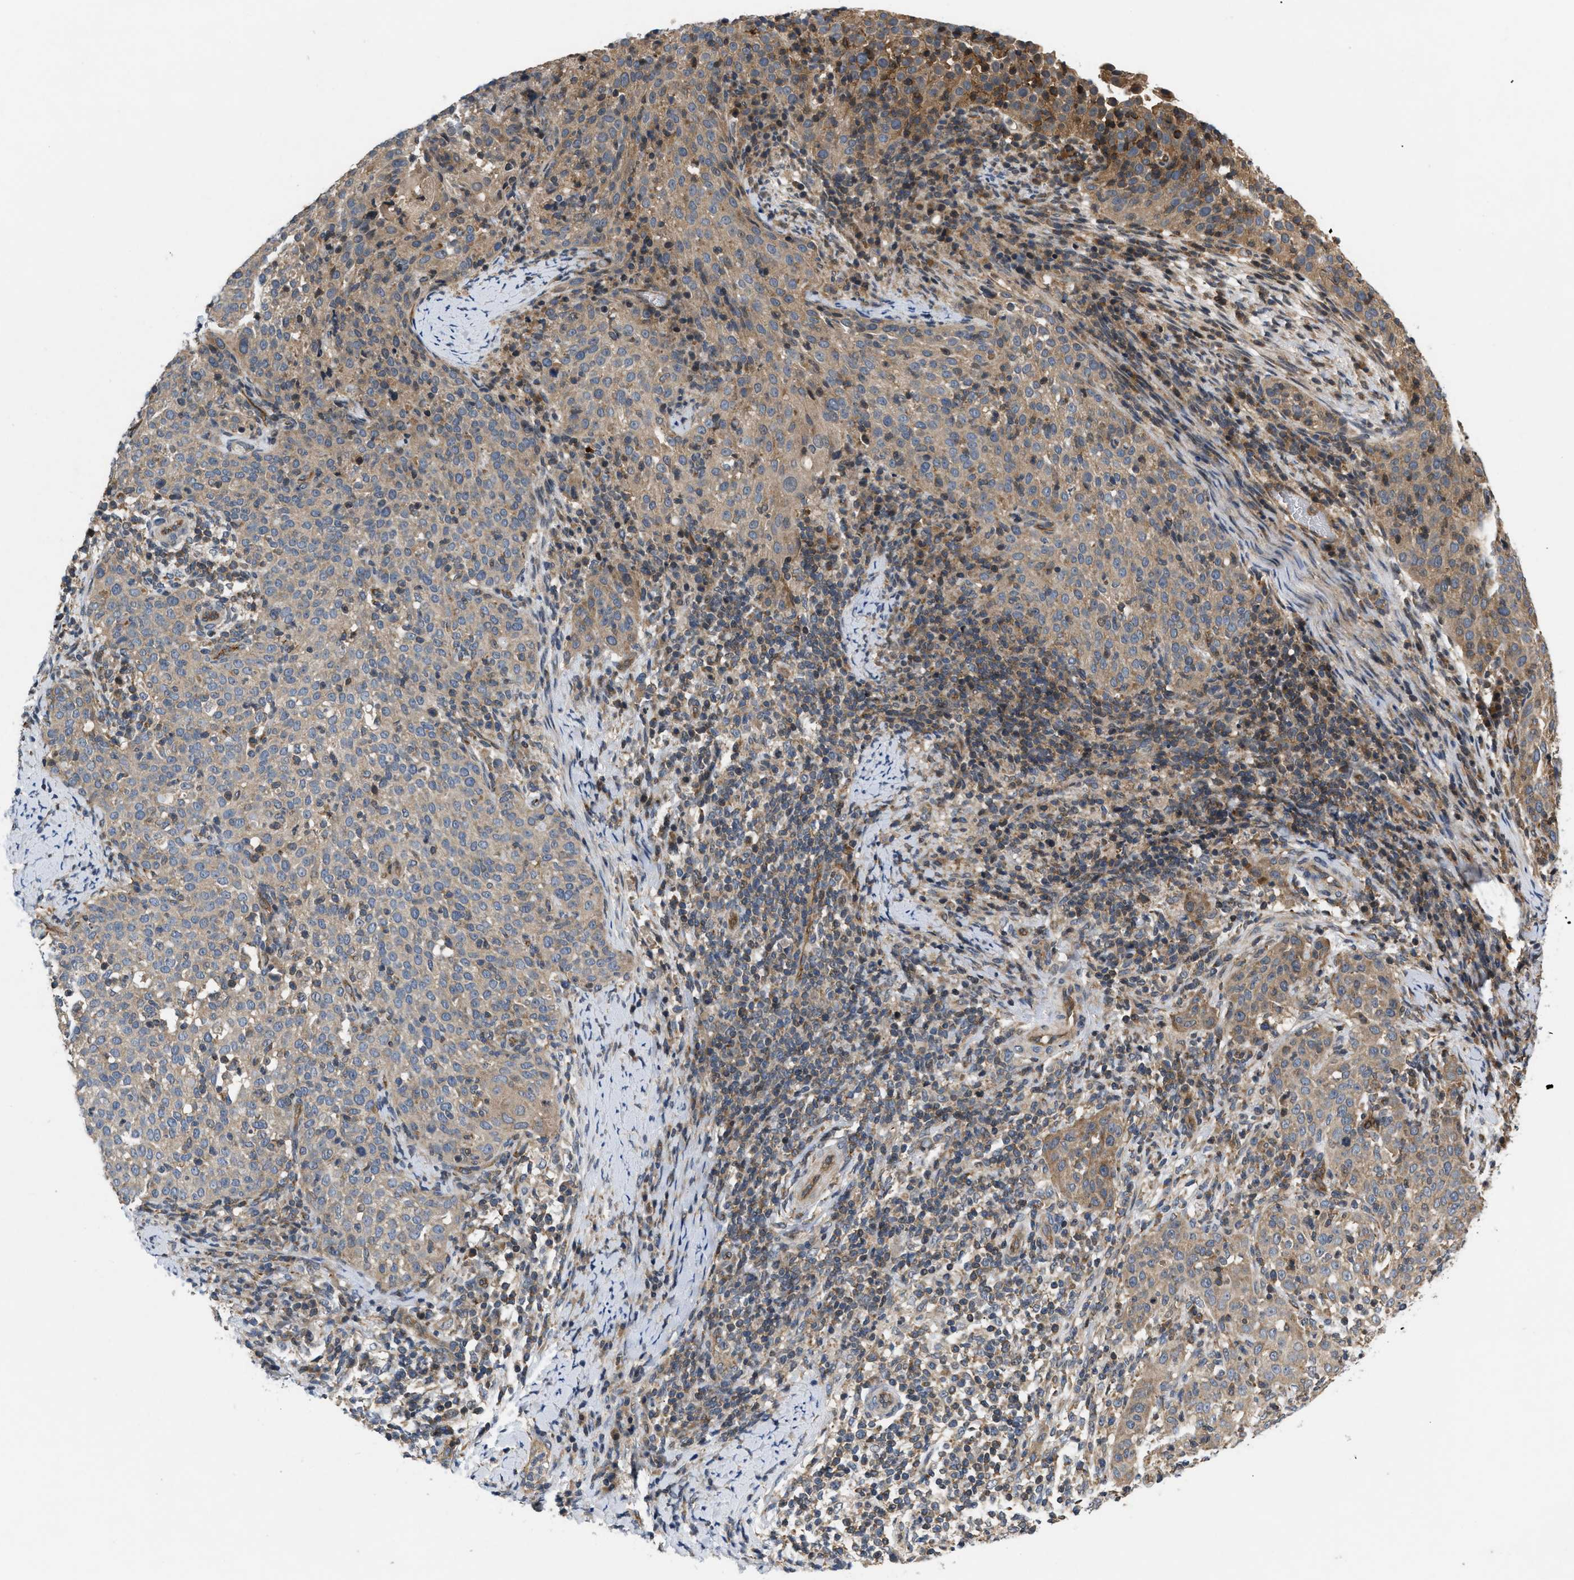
{"staining": {"intensity": "moderate", "quantity": ">75%", "location": "cytoplasmic/membranous"}, "tissue": "cervical cancer", "cell_type": "Tumor cells", "image_type": "cancer", "snomed": [{"axis": "morphology", "description": "Squamous cell carcinoma, NOS"}, {"axis": "topography", "description": "Cervix"}], "caption": "Protein expression analysis of cervical cancer (squamous cell carcinoma) displays moderate cytoplasmic/membranous positivity in approximately >75% of tumor cells. (IHC, brightfield microscopy, high magnification).", "gene": "HMGCR", "patient": {"sex": "female", "age": 51}}